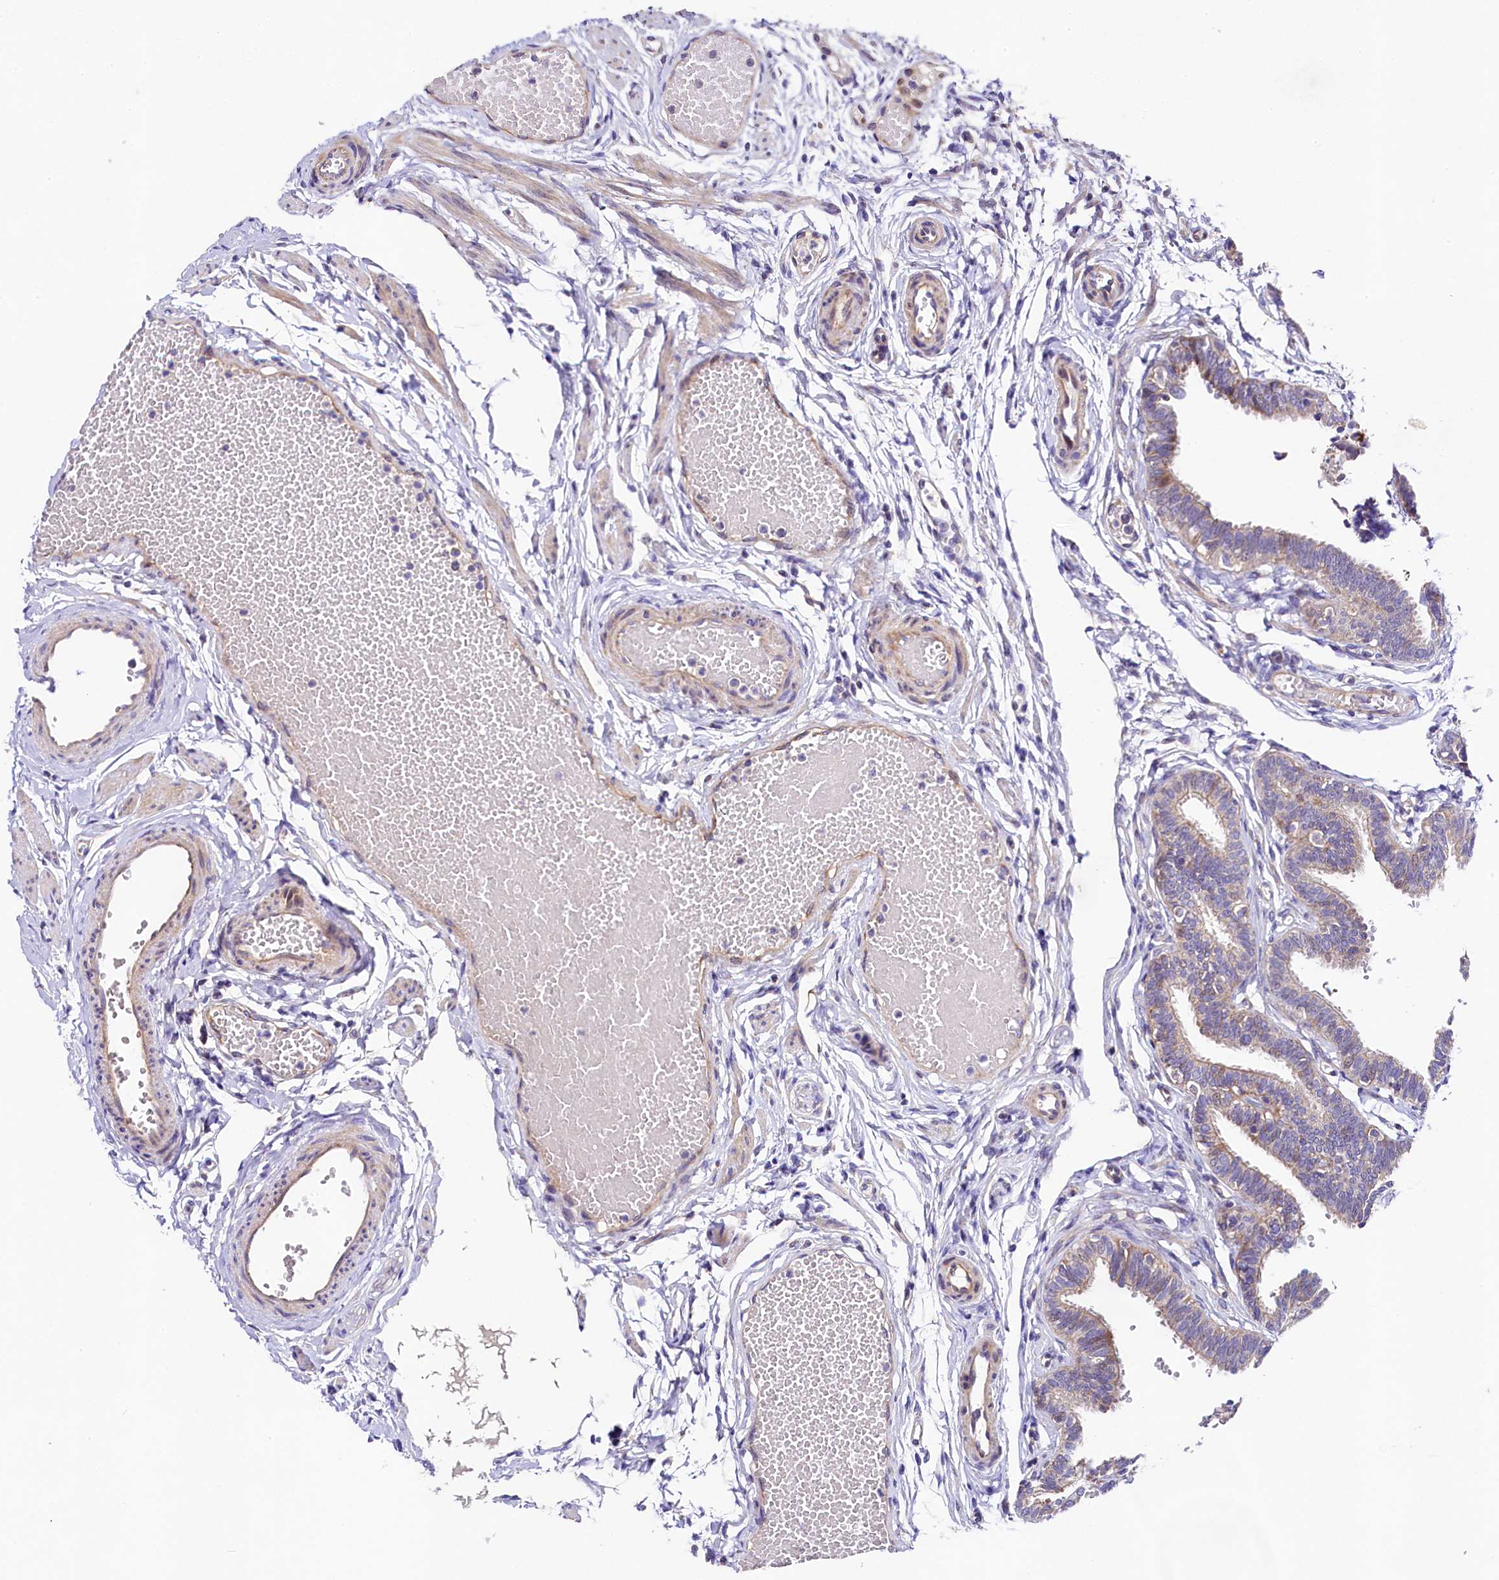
{"staining": {"intensity": "weak", "quantity": "25%-75%", "location": "cytoplasmic/membranous"}, "tissue": "fallopian tube", "cell_type": "Glandular cells", "image_type": "normal", "snomed": [{"axis": "morphology", "description": "Normal tissue, NOS"}, {"axis": "topography", "description": "Fallopian tube"}, {"axis": "topography", "description": "Ovary"}], "caption": "The histopathology image displays staining of normal fallopian tube, revealing weak cytoplasmic/membranous protein staining (brown color) within glandular cells.", "gene": "FXYD6", "patient": {"sex": "female", "age": 23}}